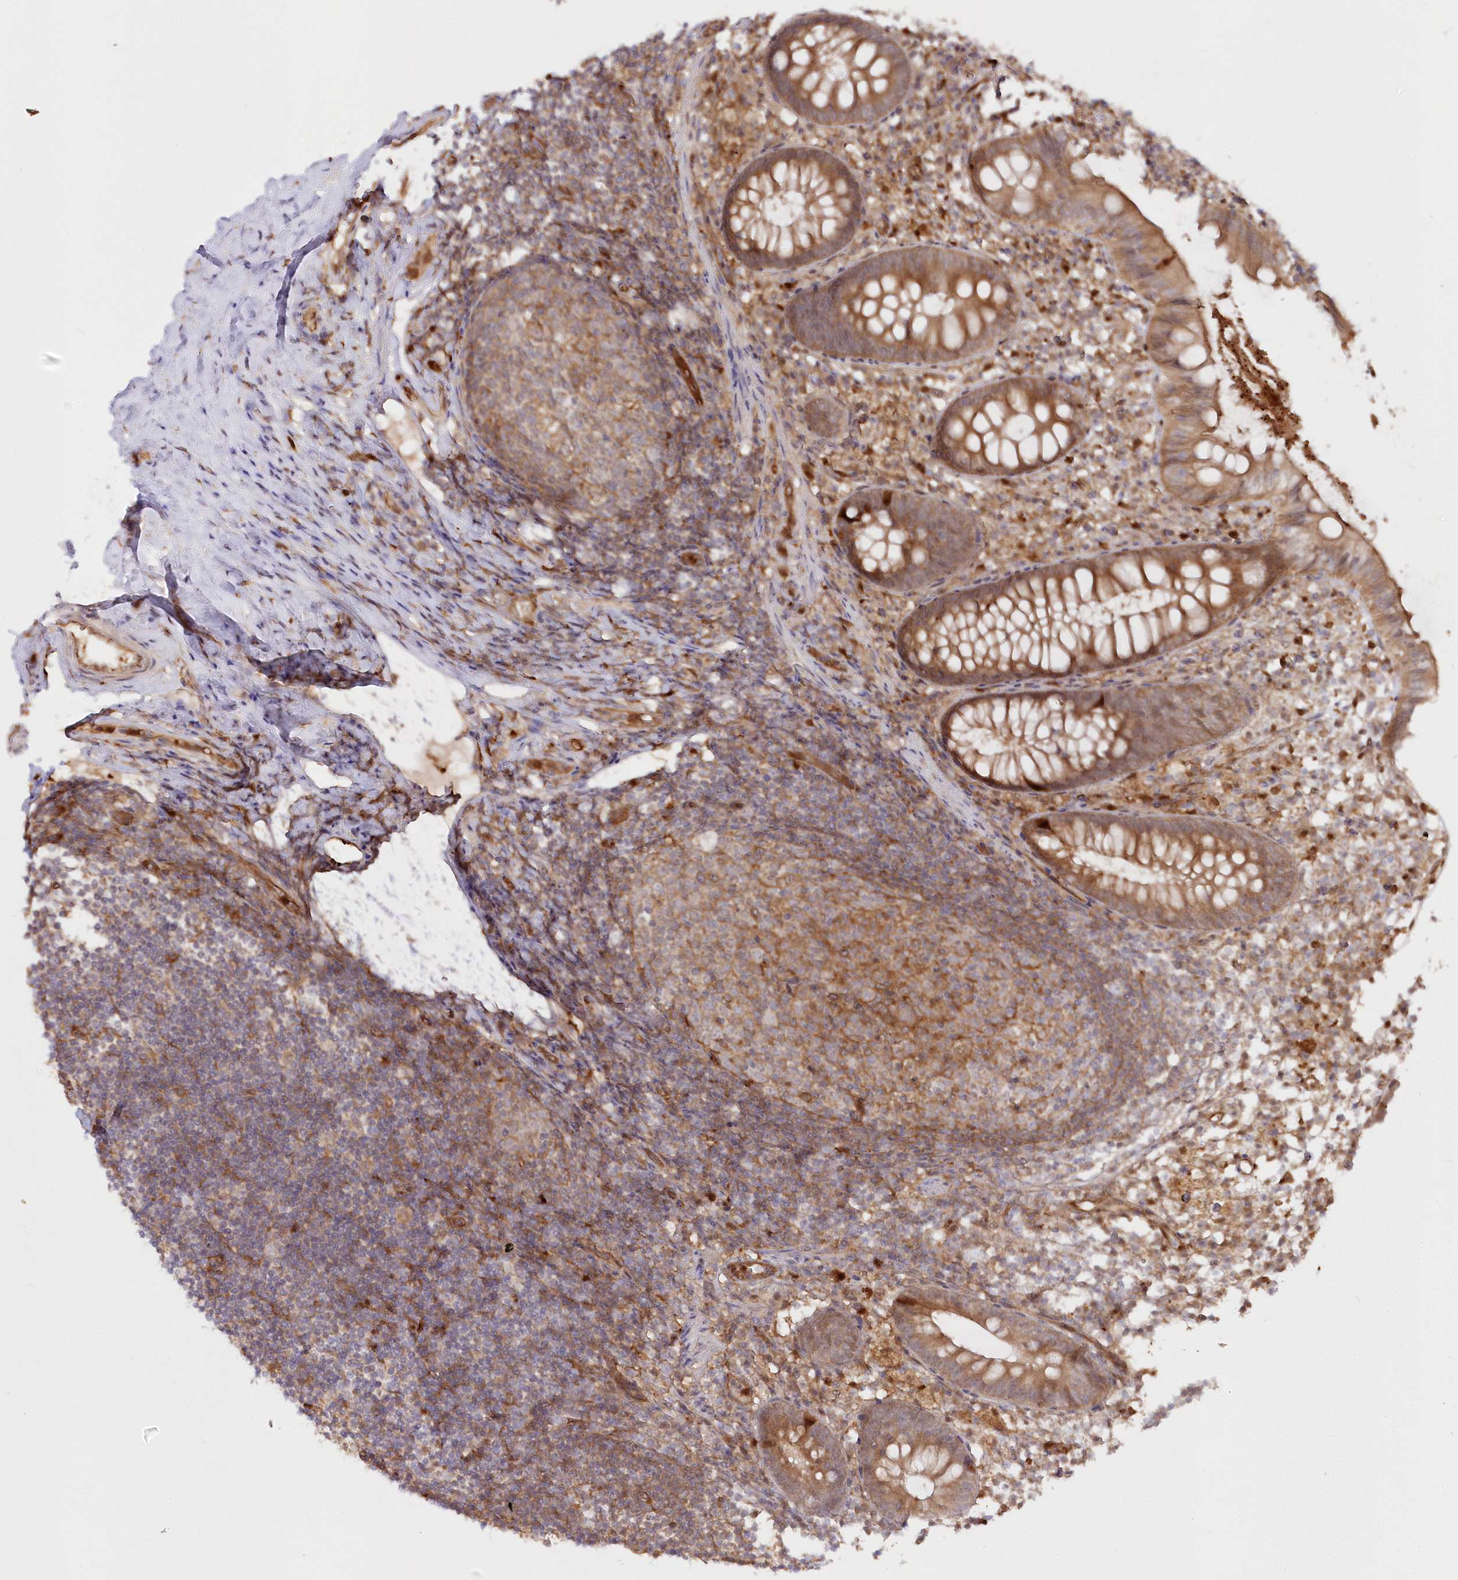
{"staining": {"intensity": "moderate", "quantity": ">75%", "location": "cytoplasmic/membranous"}, "tissue": "appendix", "cell_type": "Glandular cells", "image_type": "normal", "snomed": [{"axis": "morphology", "description": "Normal tissue, NOS"}, {"axis": "topography", "description": "Appendix"}], "caption": "A histopathology image of human appendix stained for a protein reveals moderate cytoplasmic/membranous brown staining in glandular cells.", "gene": "GBE1", "patient": {"sex": "female", "age": 20}}